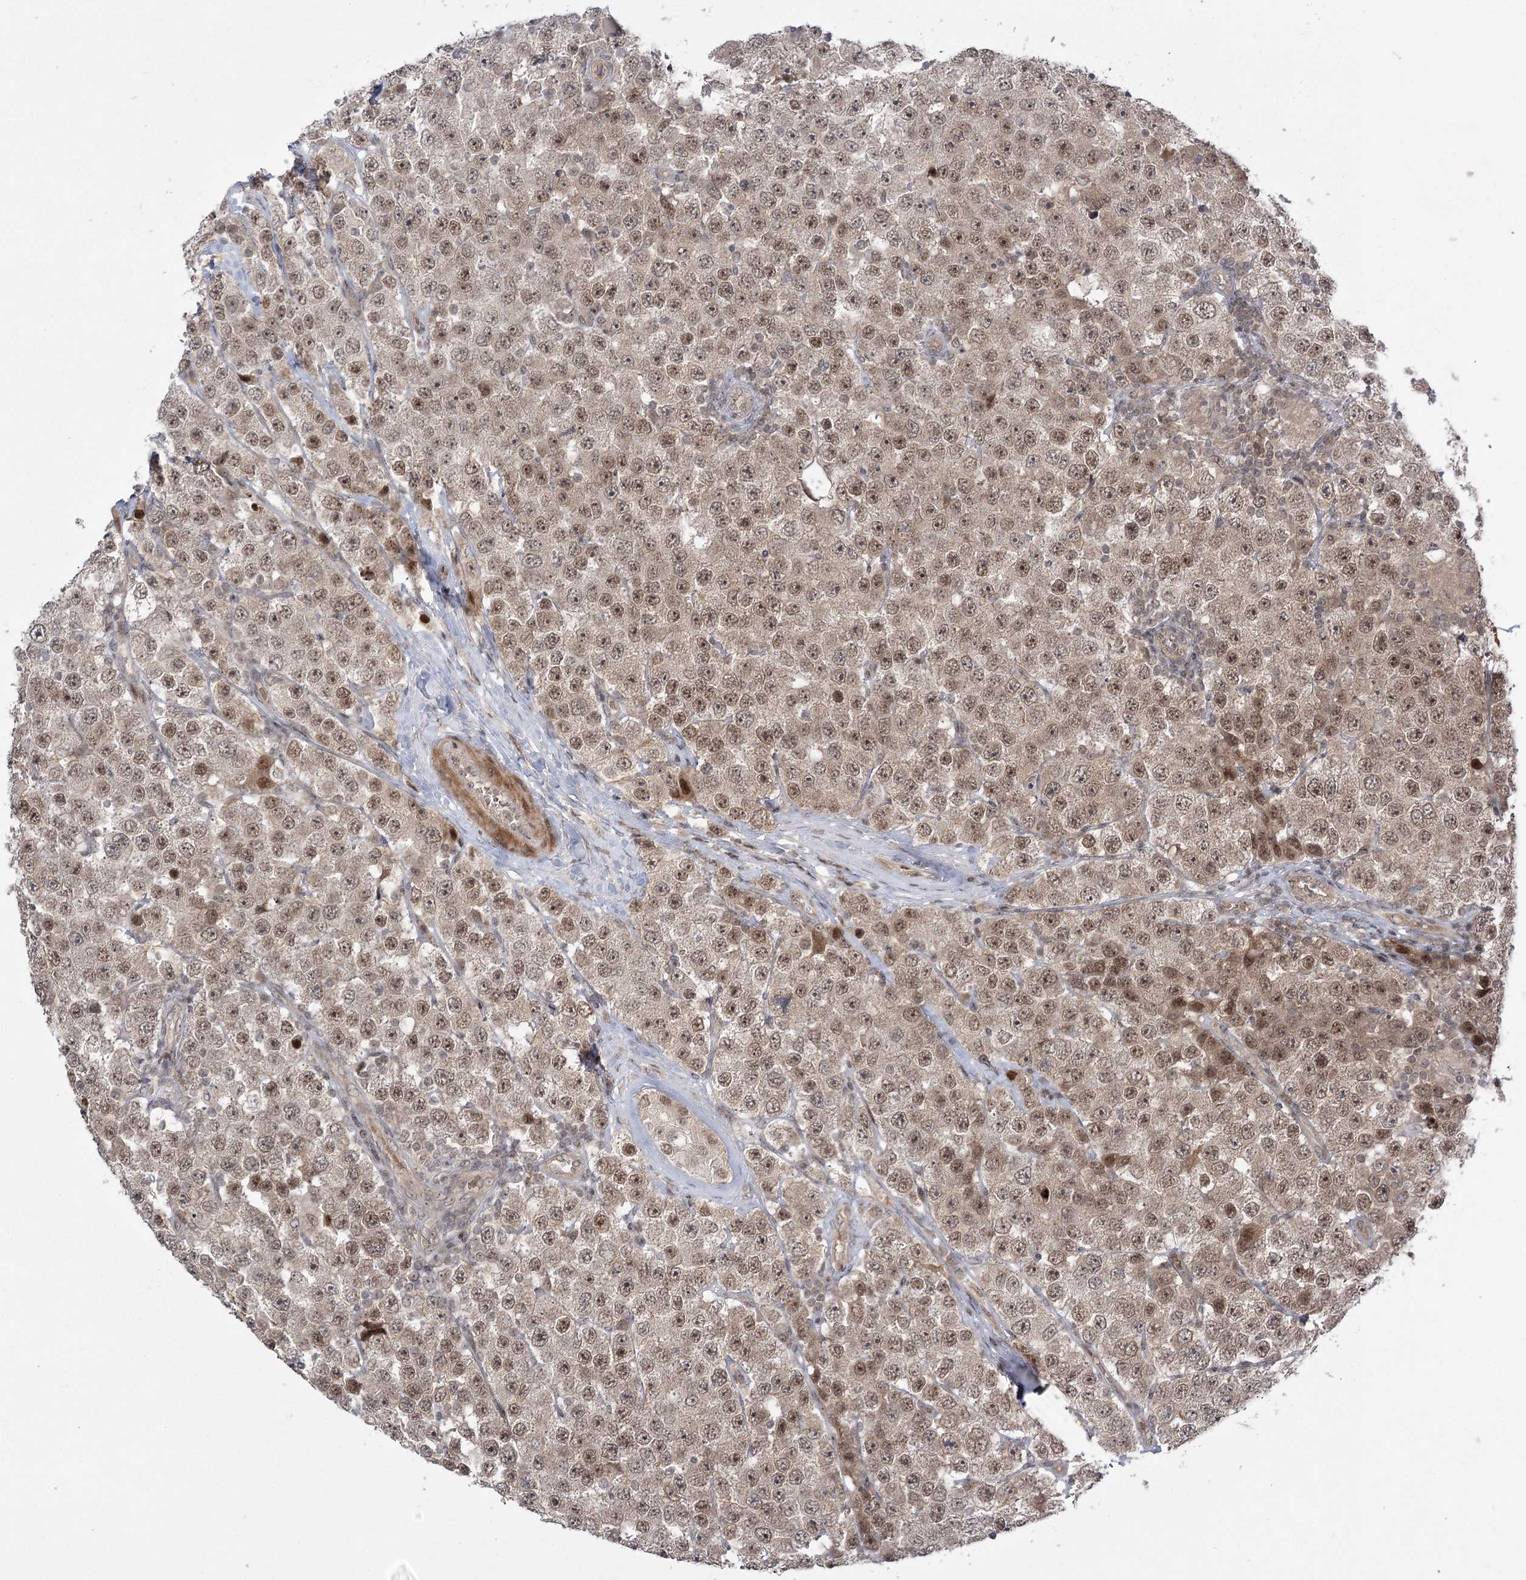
{"staining": {"intensity": "moderate", "quantity": ">75%", "location": "cytoplasmic/membranous,nuclear"}, "tissue": "testis cancer", "cell_type": "Tumor cells", "image_type": "cancer", "snomed": [{"axis": "morphology", "description": "Seminoma, NOS"}, {"axis": "topography", "description": "Testis"}], "caption": "Immunohistochemistry (IHC) (DAB (3,3'-diaminobenzidine)) staining of testis cancer (seminoma) reveals moderate cytoplasmic/membranous and nuclear protein staining in about >75% of tumor cells.", "gene": "HELQ", "patient": {"sex": "male", "age": 28}}